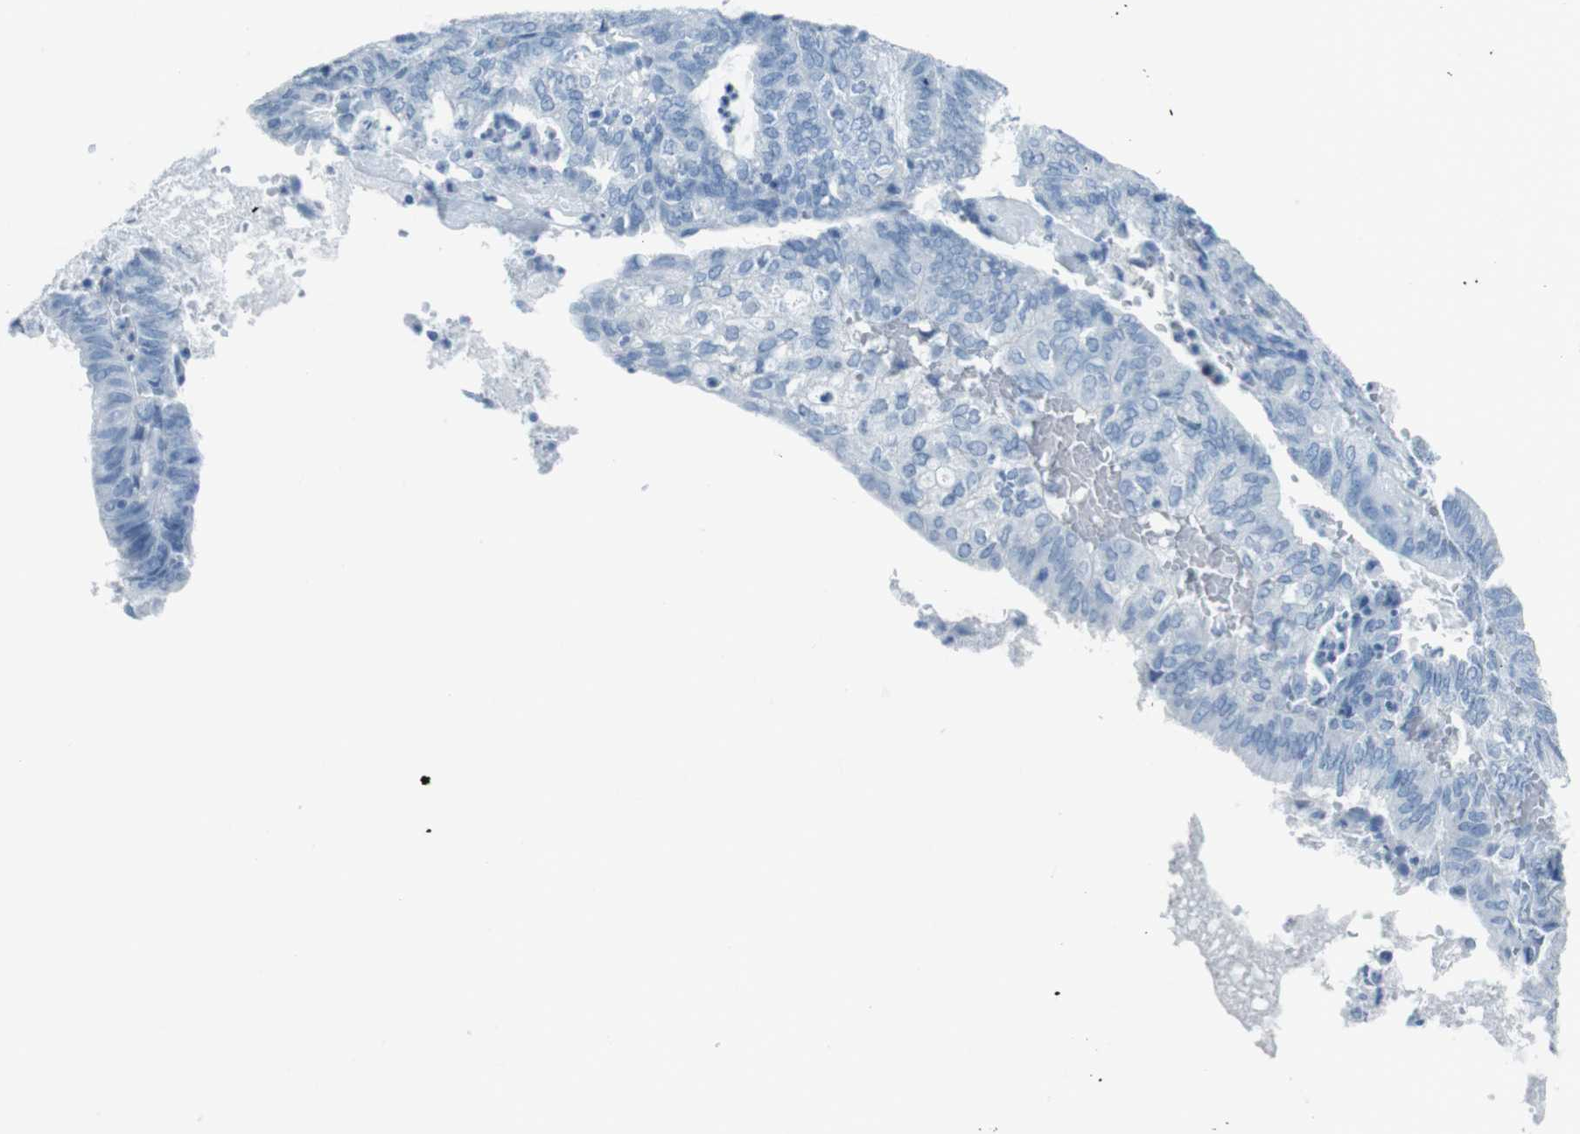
{"staining": {"intensity": "negative", "quantity": "none", "location": "none"}, "tissue": "endometrial cancer", "cell_type": "Tumor cells", "image_type": "cancer", "snomed": [{"axis": "morphology", "description": "Adenocarcinoma, NOS"}, {"axis": "topography", "description": "Uterus"}], "caption": "A photomicrograph of endometrial cancer (adenocarcinoma) stained for a protein exhibits no brown staining in tumor cells.", "gene": "TMEM207", "patient": {"sex": "female", "age": 60}}